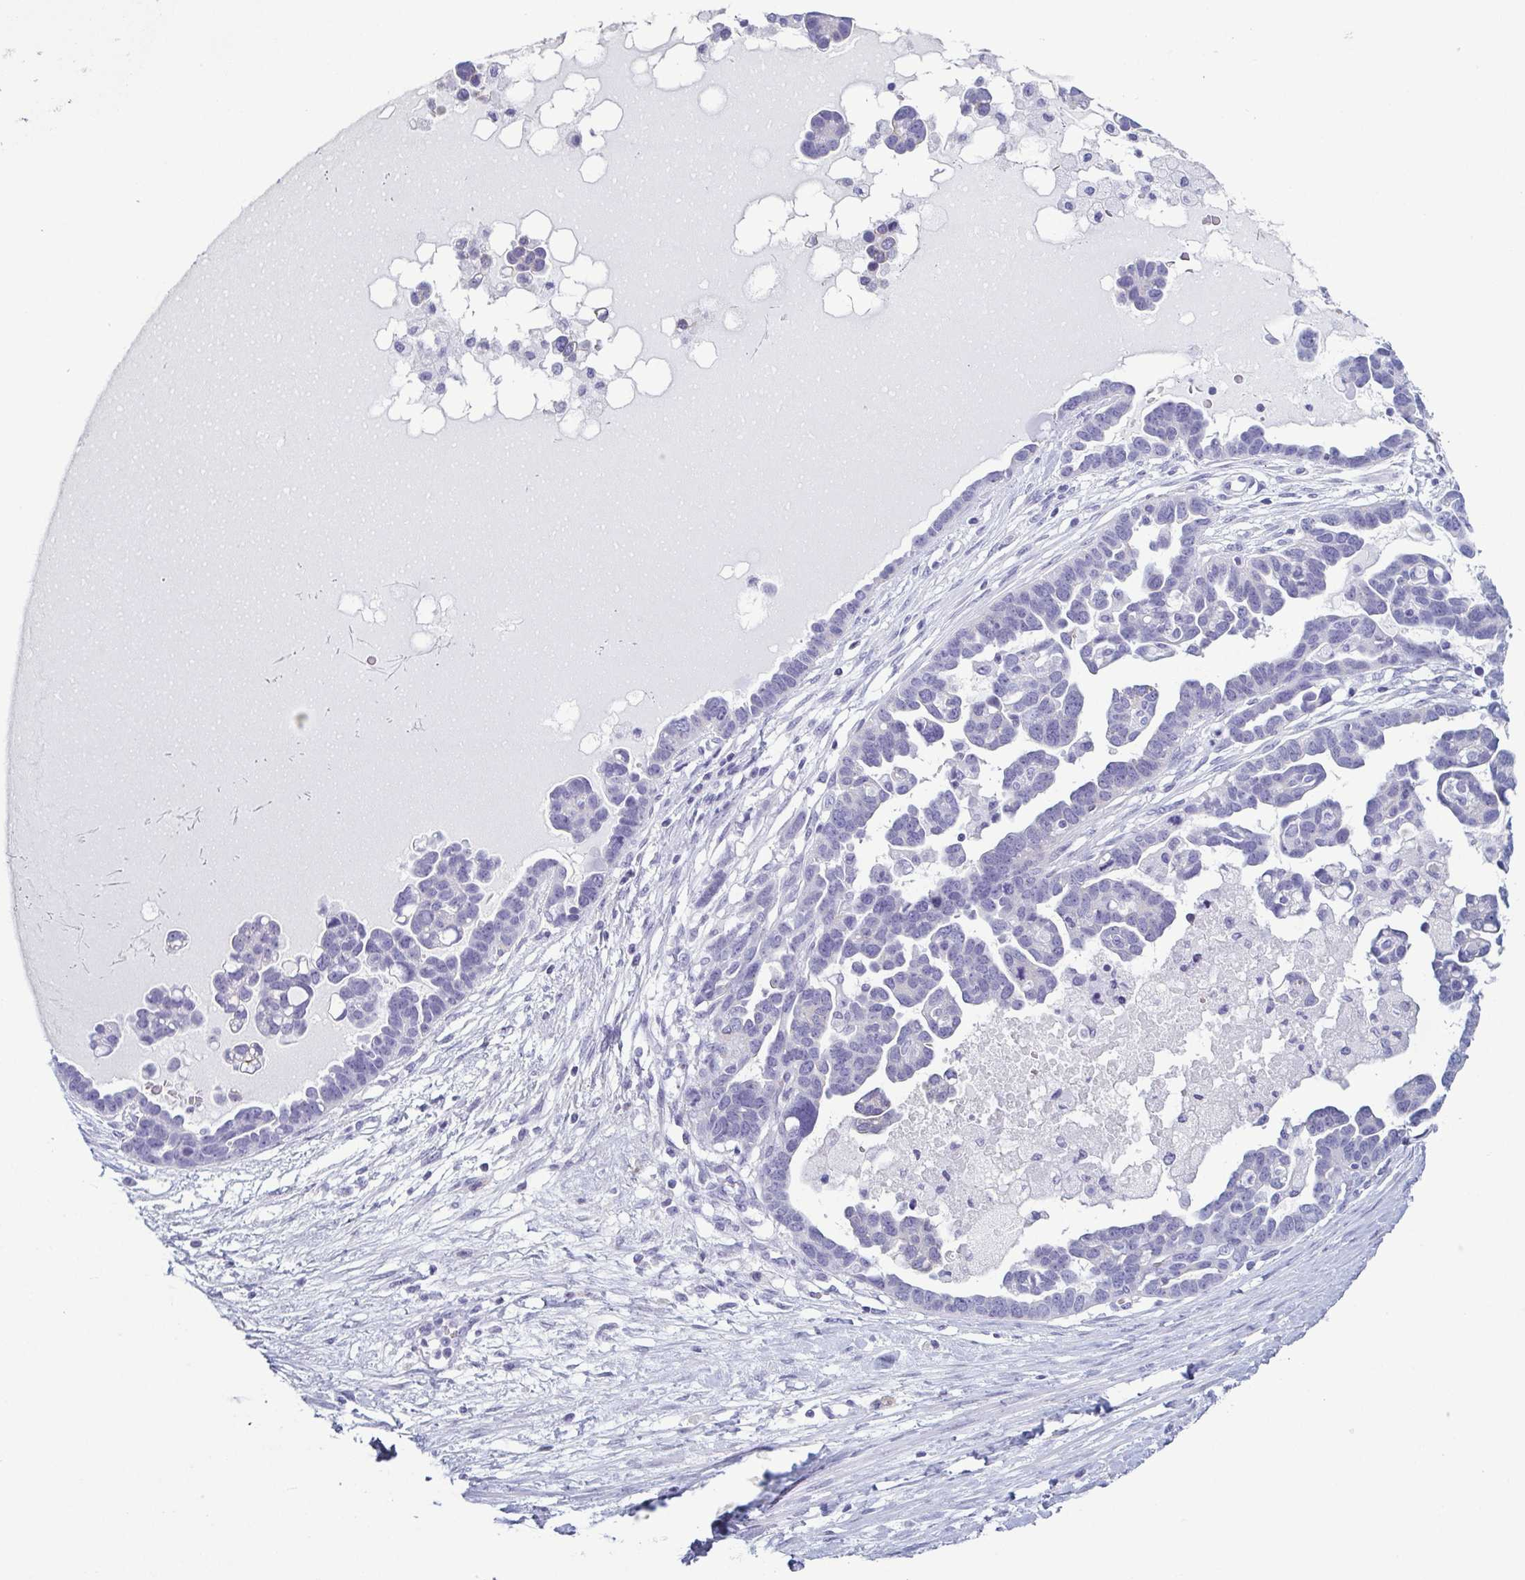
{"staining": {"intensity": "negative", "quantity": "none", "location": "none"}, "tissue": "ovarian cancer", "cell_type": "Tumor cells", "image_type": "cancer", "snomed": [{"axis": "morphology", "description": "Cystadenocarcinoma, serous, NOS"}, {"axis": "topography", "description": "Ovary"}], "caption": "The IHC histopathology image has no significant positivity in tumor cells of serous cystadenocarcinoma (ovarian) tissue. (Immunohistochemistry (ihc), brightfield microscopy, high magnification).", "gene": "KRT10", "patient": {"sex": "female", "age": 54}}